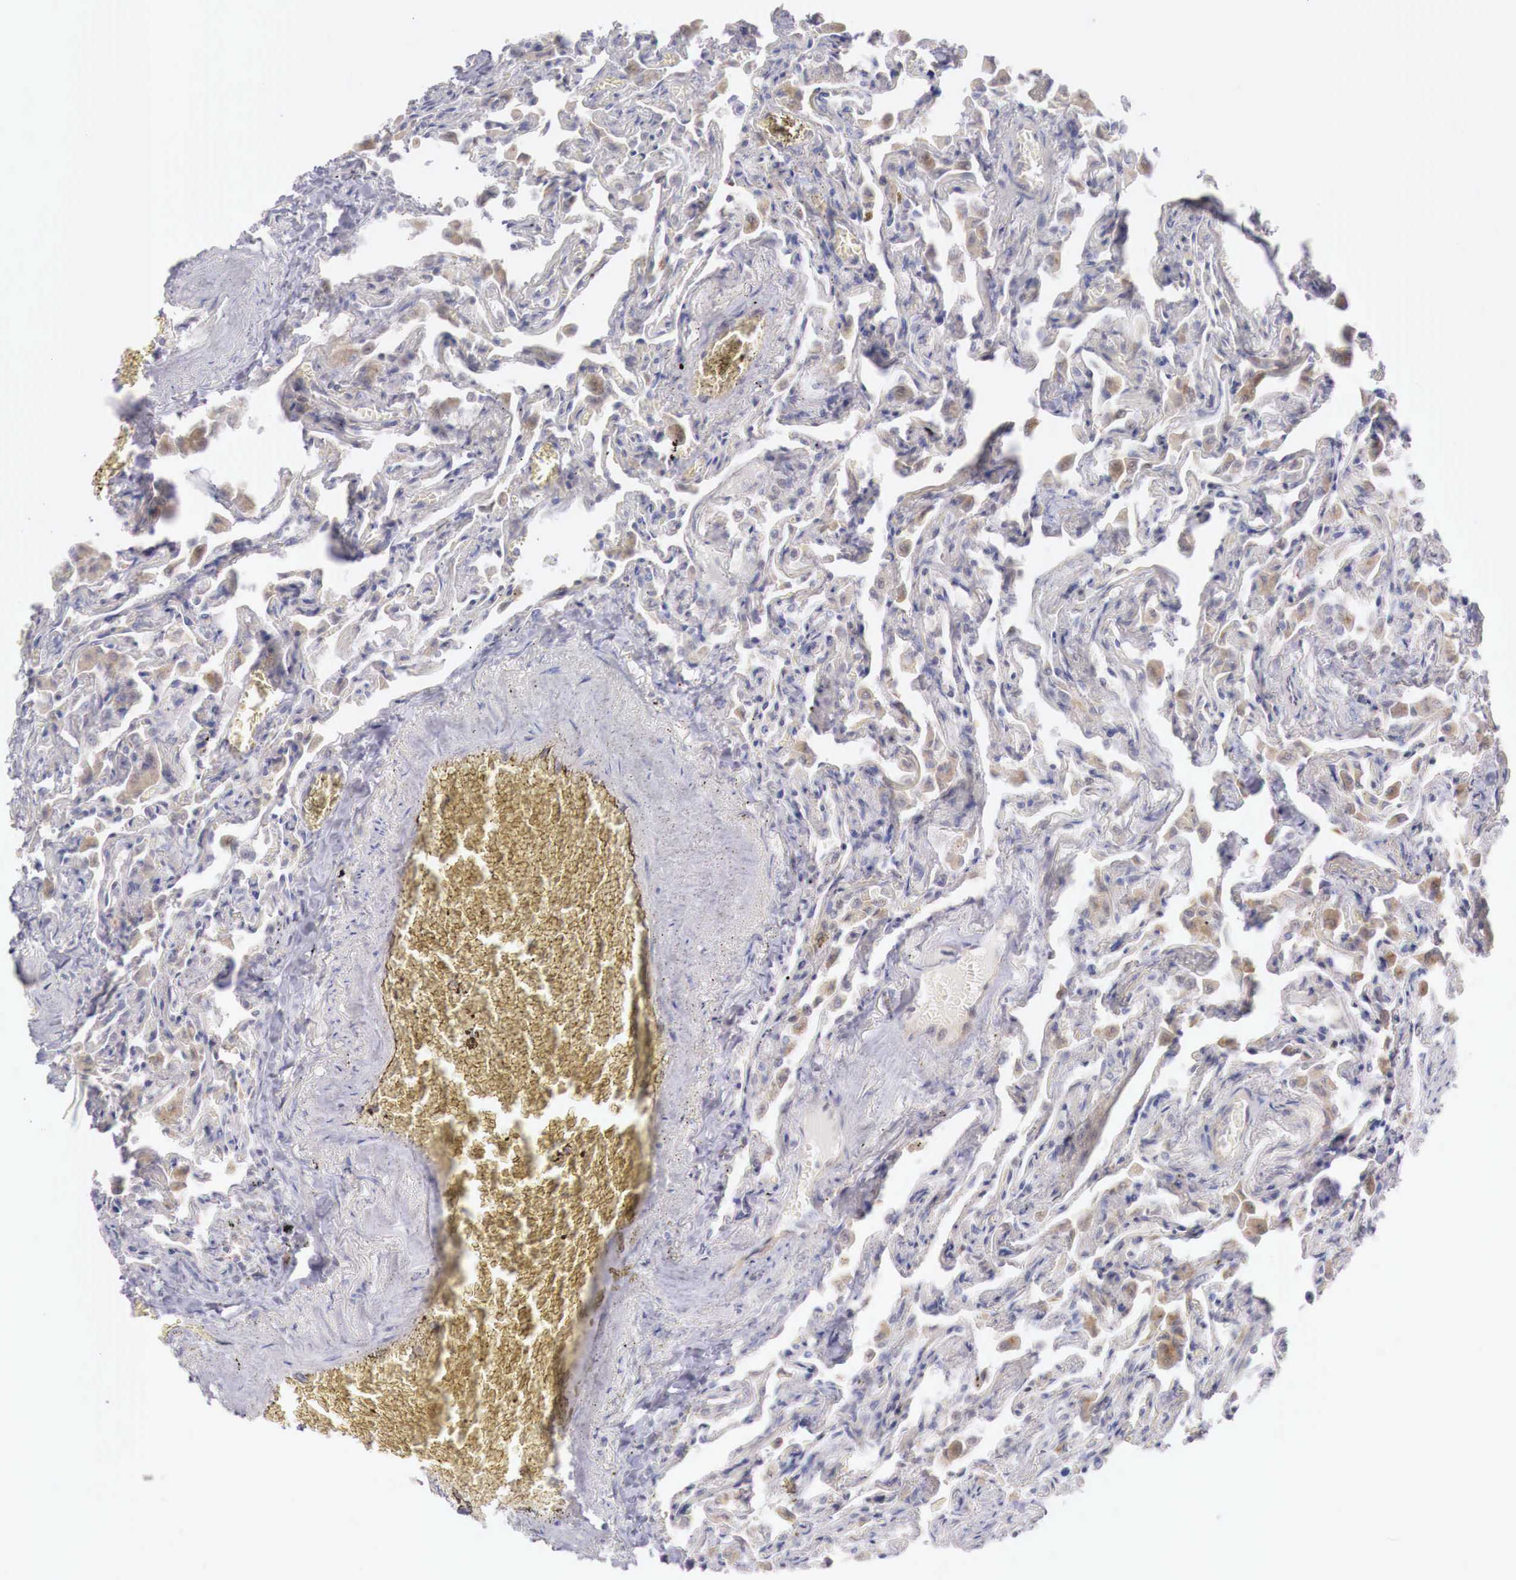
{"staining": {"intensity": "moderate", "quantity": "25%-75%", "location": "cytoplasmic/membranous"}, "tissue": "lung", "cell_type": "Alveolar cells", "image_type": "normal", "snomed": [{"axis": "morphology", "description": "Normal tissue, NOS"}, {"axis": "topography", "description": "Lung"}], "caption": "Immunohistochemical staining of unremarkable lung displays 25%-75% levels of moderate cytoplasmic/membranous protein staining in about 25%-75% of alveolar cells.", "gene": "TRIM13", "patient": {"sex": "male", "age": 73}}